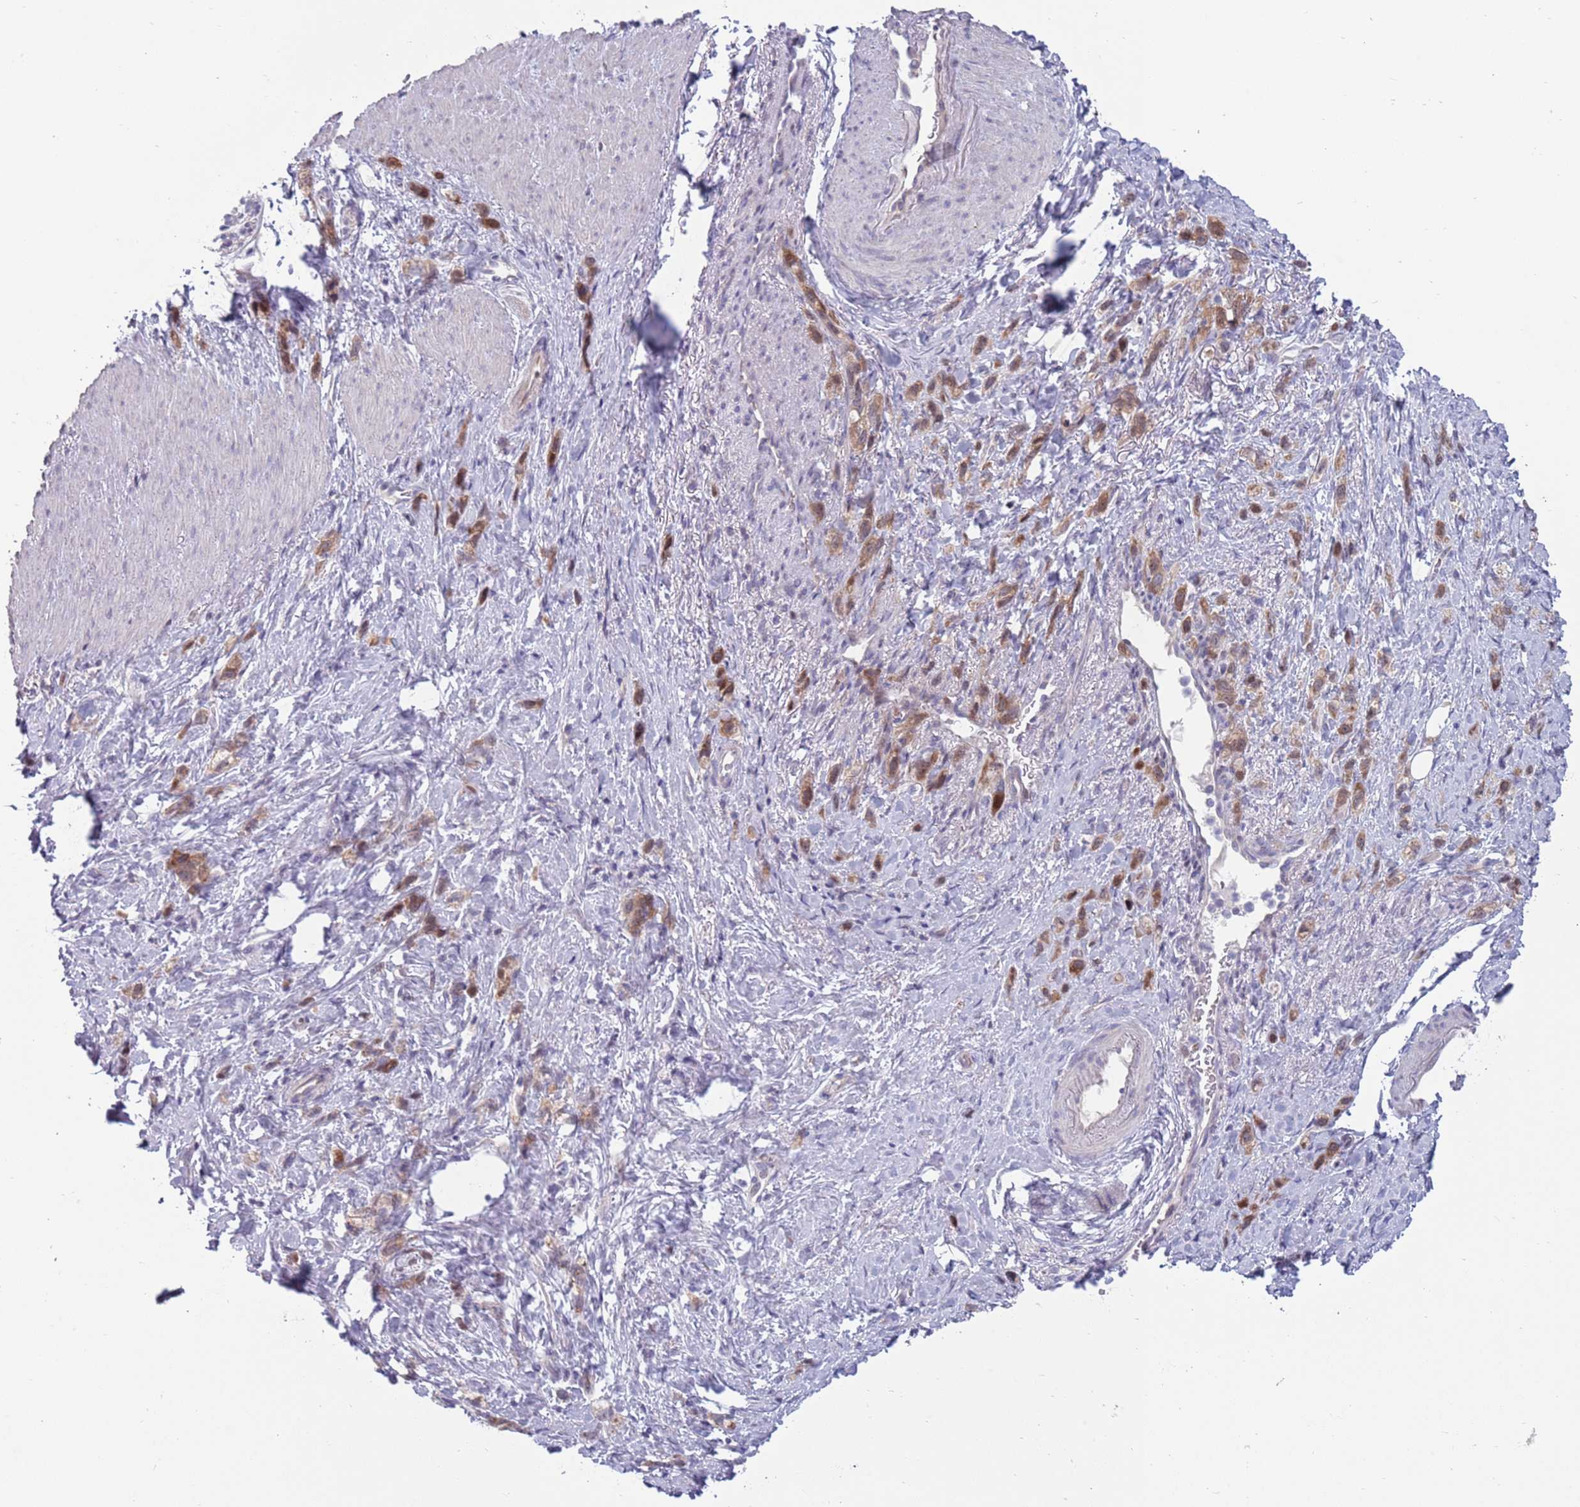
{"staining": {"intensity": "moderate", "quantity": ">75%", "location": "cytoplasmic/membranous"}, "tissue": "stomach cancer", "cell_type": "Tumor cells", "image_type": "cancer", "snomed": [{"axis": "morphology", "description": "Adenocarcinoma, NOS"}, {"axis": "topography", "description": "Stomach"}], "caption": "Immunohistochemical staining of stomach adenocarcinoma reveals moderate cytoplasmic/membranous protein expression in approximately >75% of tumor cells.", "gene": "CLNS1A", "patient": {"sex": "female", "age": 65}}